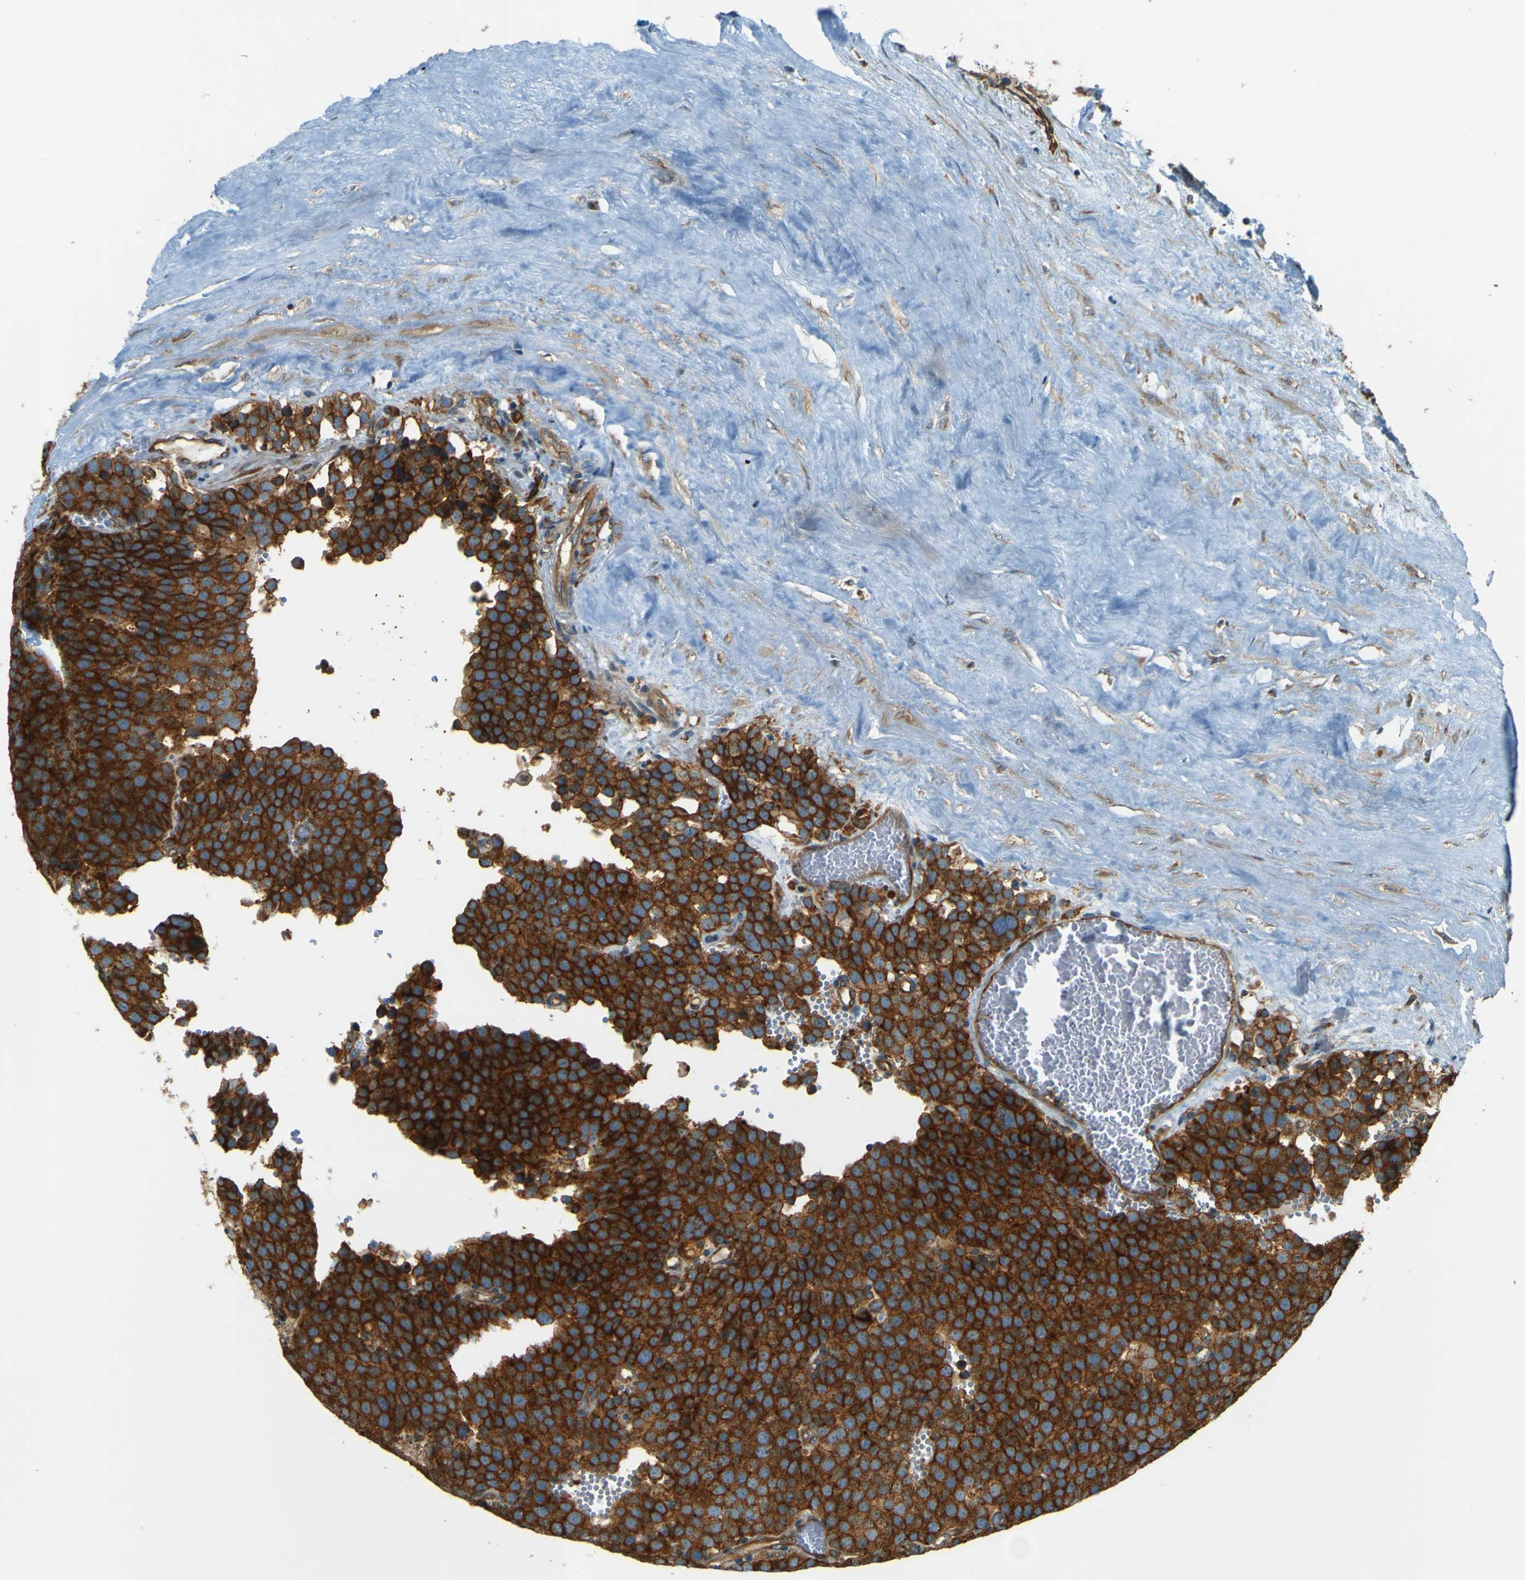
{"staining": {"intensity": "strong", "quantity": ">75%", "location": "cytoplasmic/membranous"}, "tissue": "testis cancer", "cell_type": "Tumor cells", "image_type": "cancer", "snomed": [{"axis": "morphology", "description": "Normal tissue, NOS"}, {"axis": "morphology", "description": "Seminoma, NOS"}, {"axis": "topography", "description": "Testis"}], "caption": "Testis seminoma stained with DAB (3,3'-diaminobenzidine) immunohistochemistry (IHC) displays high levels of strong cytoplasmic/membranous positivity in about >75% of tumor cells. The staining is performed using DAB (3,3'-diaminobenzidine) brown chromogen to label protein expression. The nuclei are counter-stained blue using hematoxylin.", "gene": "DNAJC5", "patient": {"sex": "male", "age": 71}}